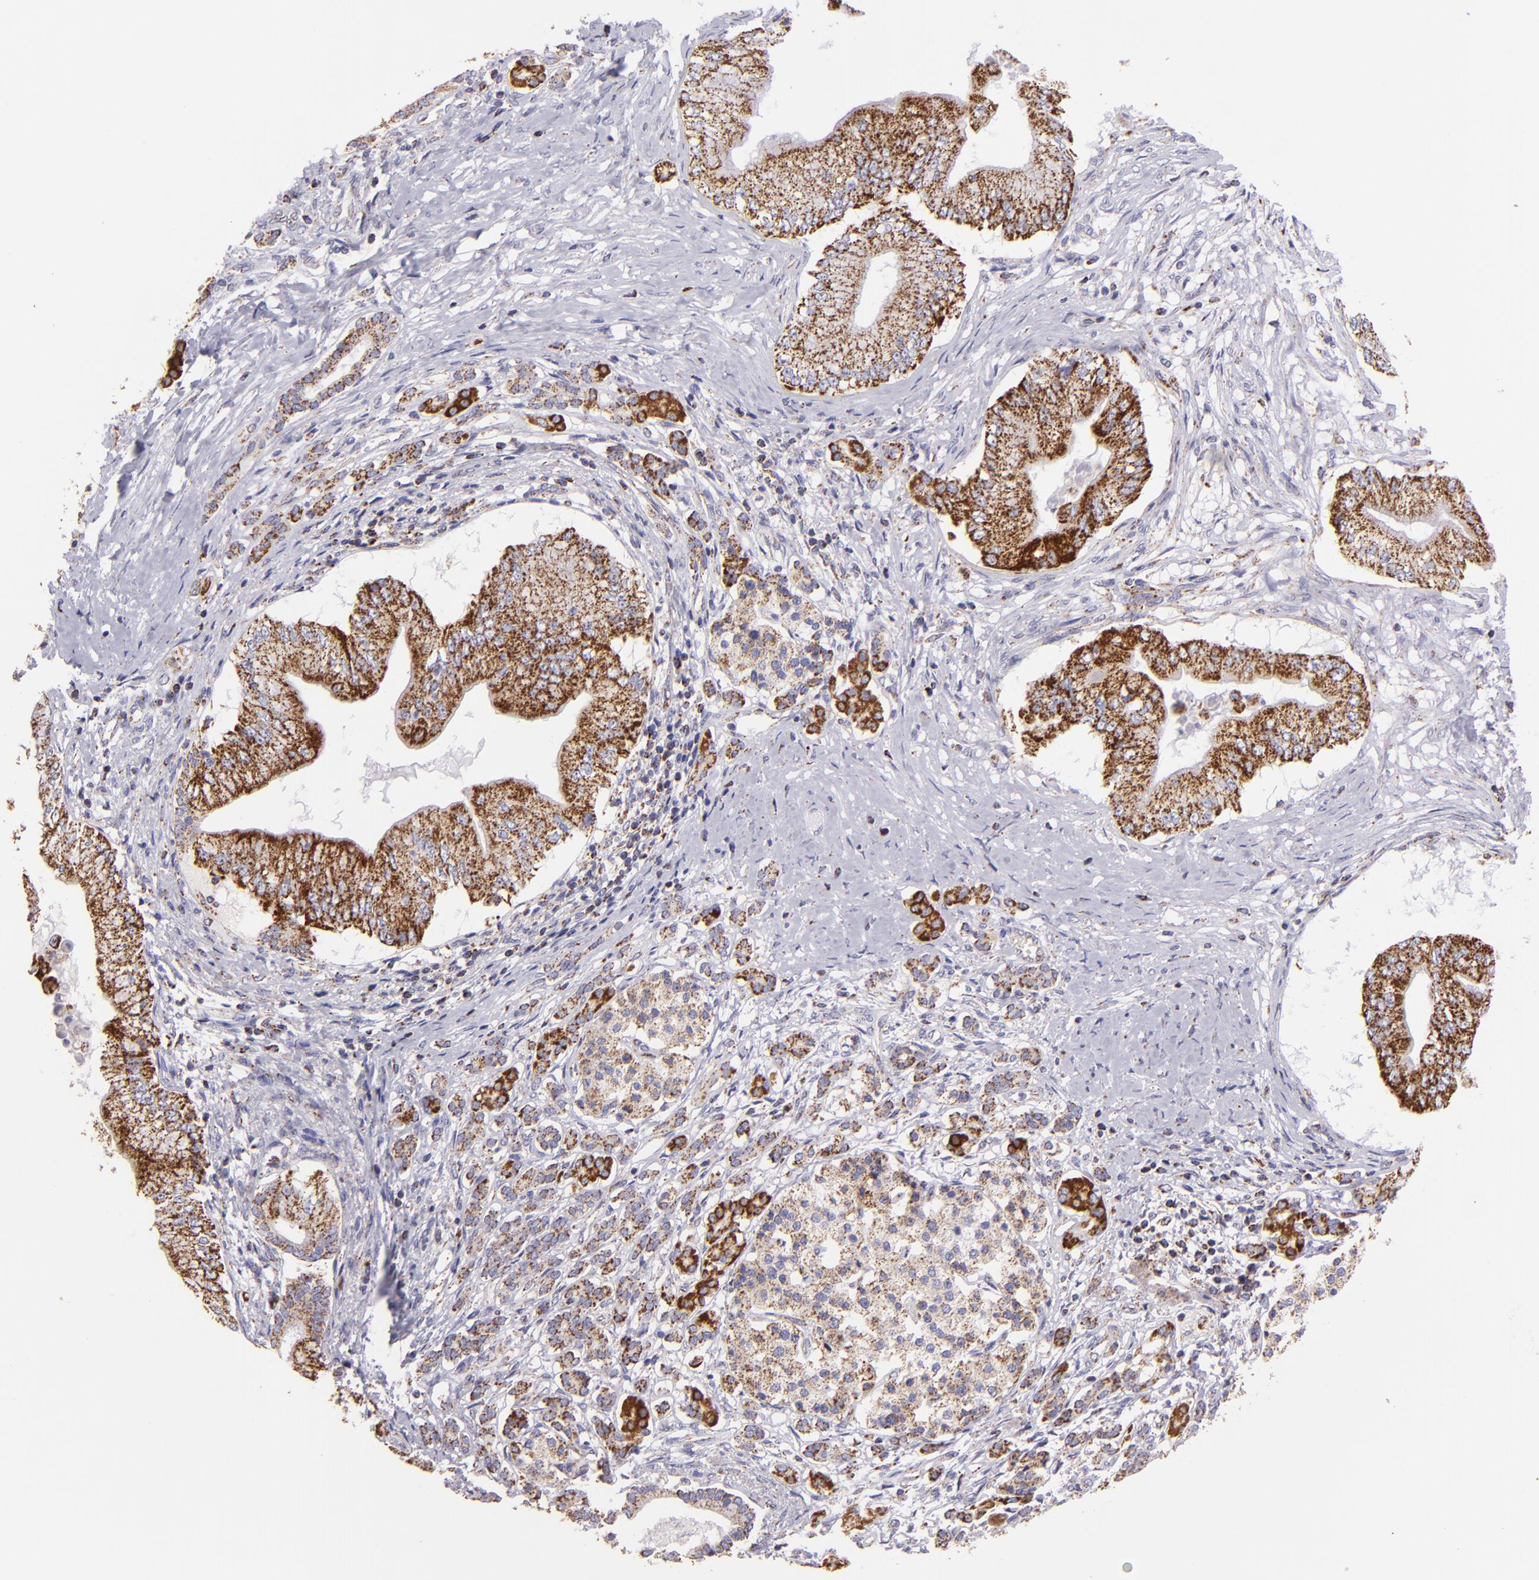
{"staining": {"intensity": "strong", "quantity": ">75%", "location": "cytoplasmic/membranous"}, "tissue": "pancreatic cancer", "cell_type": "Tumor cells", "image_type": "cancer", "snomed": [{"axis": "morphology", "description": "Adenocarcinoma, NOS"}, {"axis": "topography", "description": "Pancreas"}], "caption": "Pancreatic cancer (adenocarcinoma) stained with a brown dye displays strong cytoplasmic/membranous positive positivity in approximately >75% of tumor cells.", "gene": "HSPD1", "patient": {"sex": "male", "age": 62}}